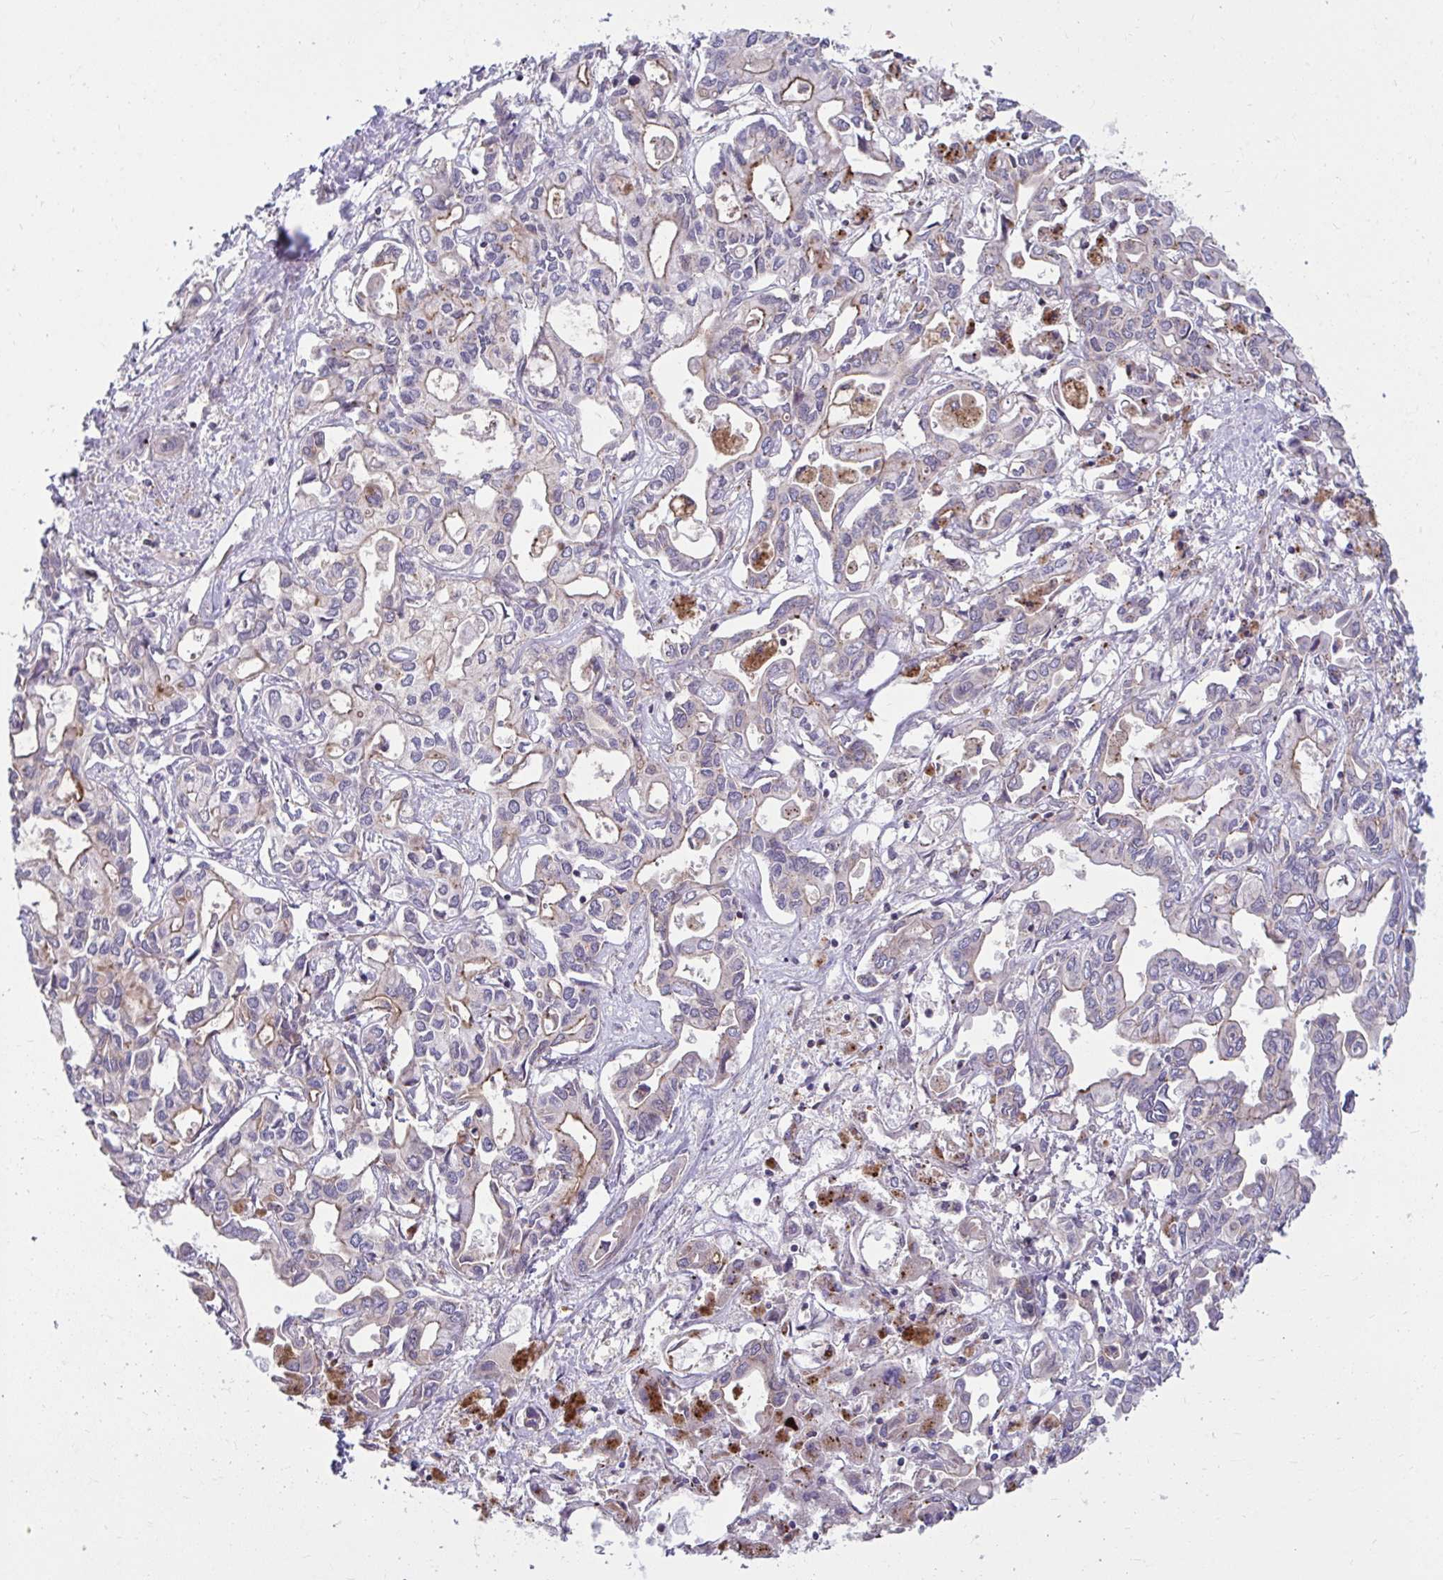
{"staining": {"intensity": "moderate", "quantity": "25%-75%", "location": "cytoplasmic/membranous"}, "tissue": "liver cancer", "cell_type": "Tumor cells", "image_type": "cancer", "snomed": [{"axis": "morphology", "description": "Cholangiocarcinoma"}, {"axis": "topography", "description": "Liver"}], "caption": "This photomicrograph demonstrates immunohistochemistry staining of human liver cholangiocarcinoma, with medium moderate cytoplasmic/membranous staining in approximately 25%-75% of tumor cells.", "gene": "IST1", "patient": {"sex": "female", "age": 64}}